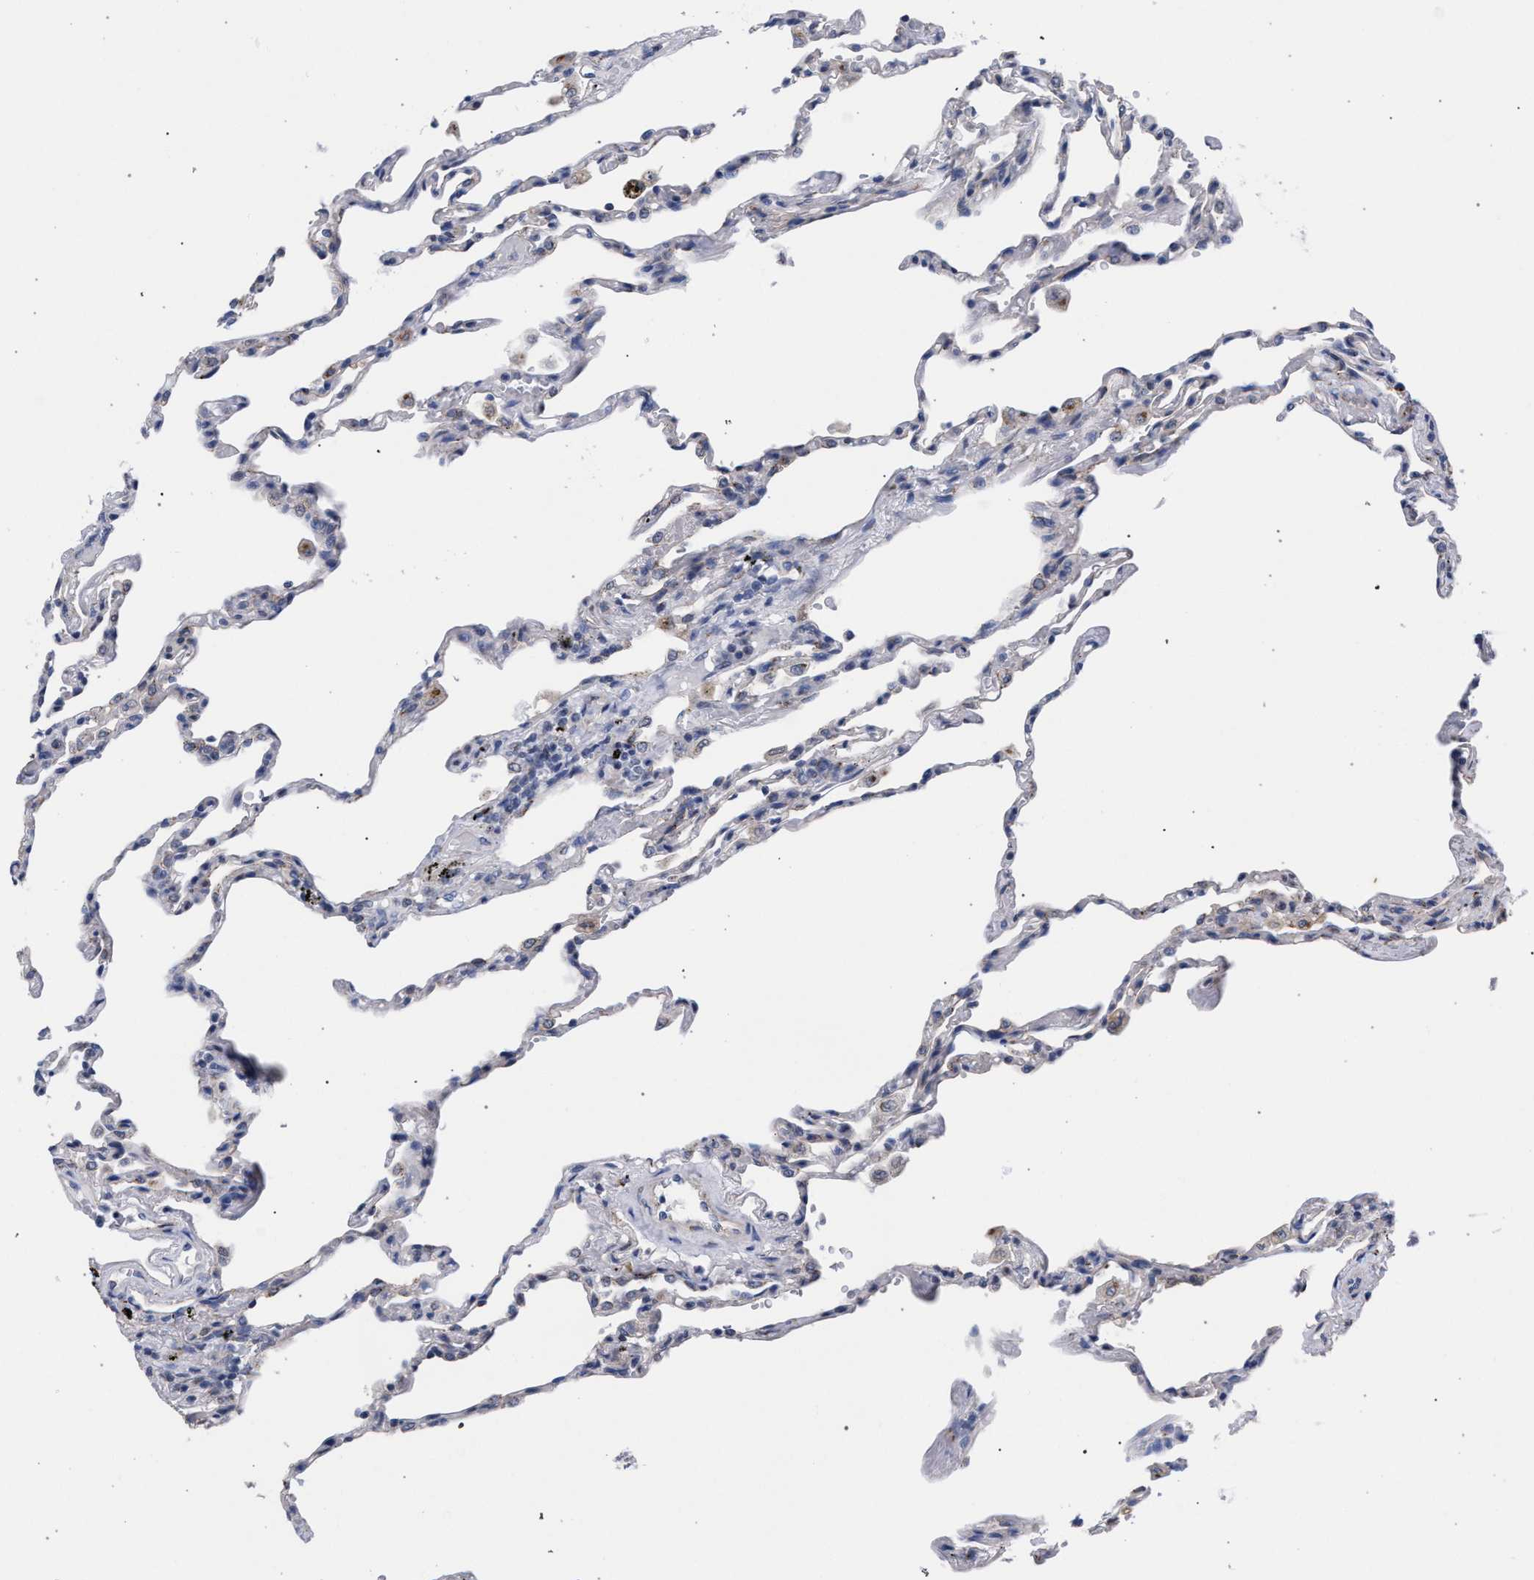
{"staining": {"intensity": "negative", "quantity": "none", "location": "none"}, "tissue": "lung", "cell_type": "Alveolar cells", "image_type": "normal", "snomed": [{"axis": "morphology", "description": "Normal tissue, NOS"}, {"axis": "topography", "description": "Lung"}], "caption": "IHC micrograph of benign lung stained for a protein (brown), which demonstrates no positivity in alveolar cells.", "gene": "GOLGA2", "patient": {"sex": "male", "age": 59}}